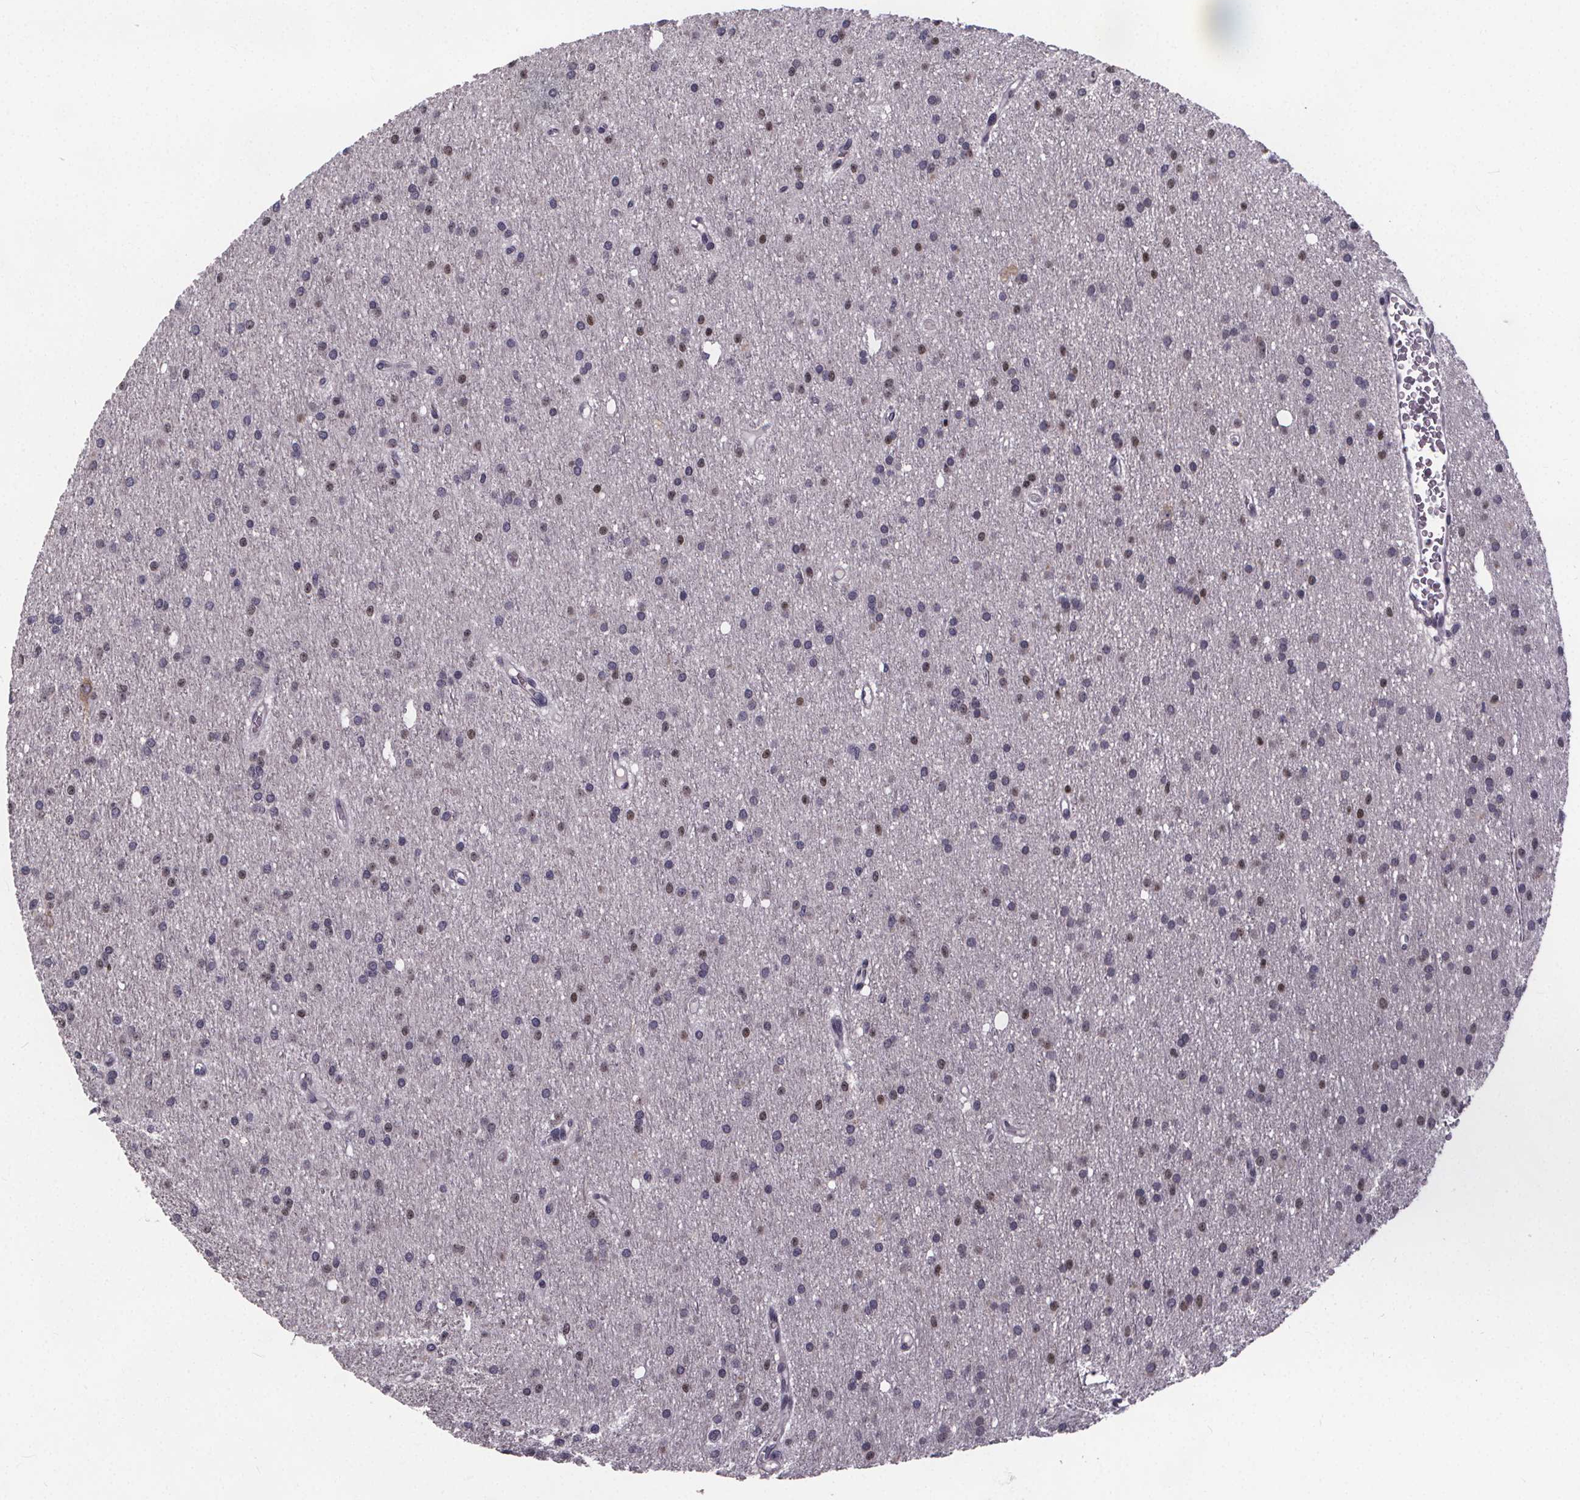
{"staining": {"intensity": "negative", "quantity": "none", "location": "none"}, "tissue": "glioma", "cell_type": "Tumor cells", "image_type": "cancer", "snomed": [{"axis": "morphology", "description": "Glioma, malignant, Low grade"}, {"axis": "topography", "description": "Brain"}], "caption": "DAB immunohistochemical staining of human glioma displays no significant expression in tumor cells.", "gene": "FAM181B", "patient": {"sex": "male", "age": 27}}